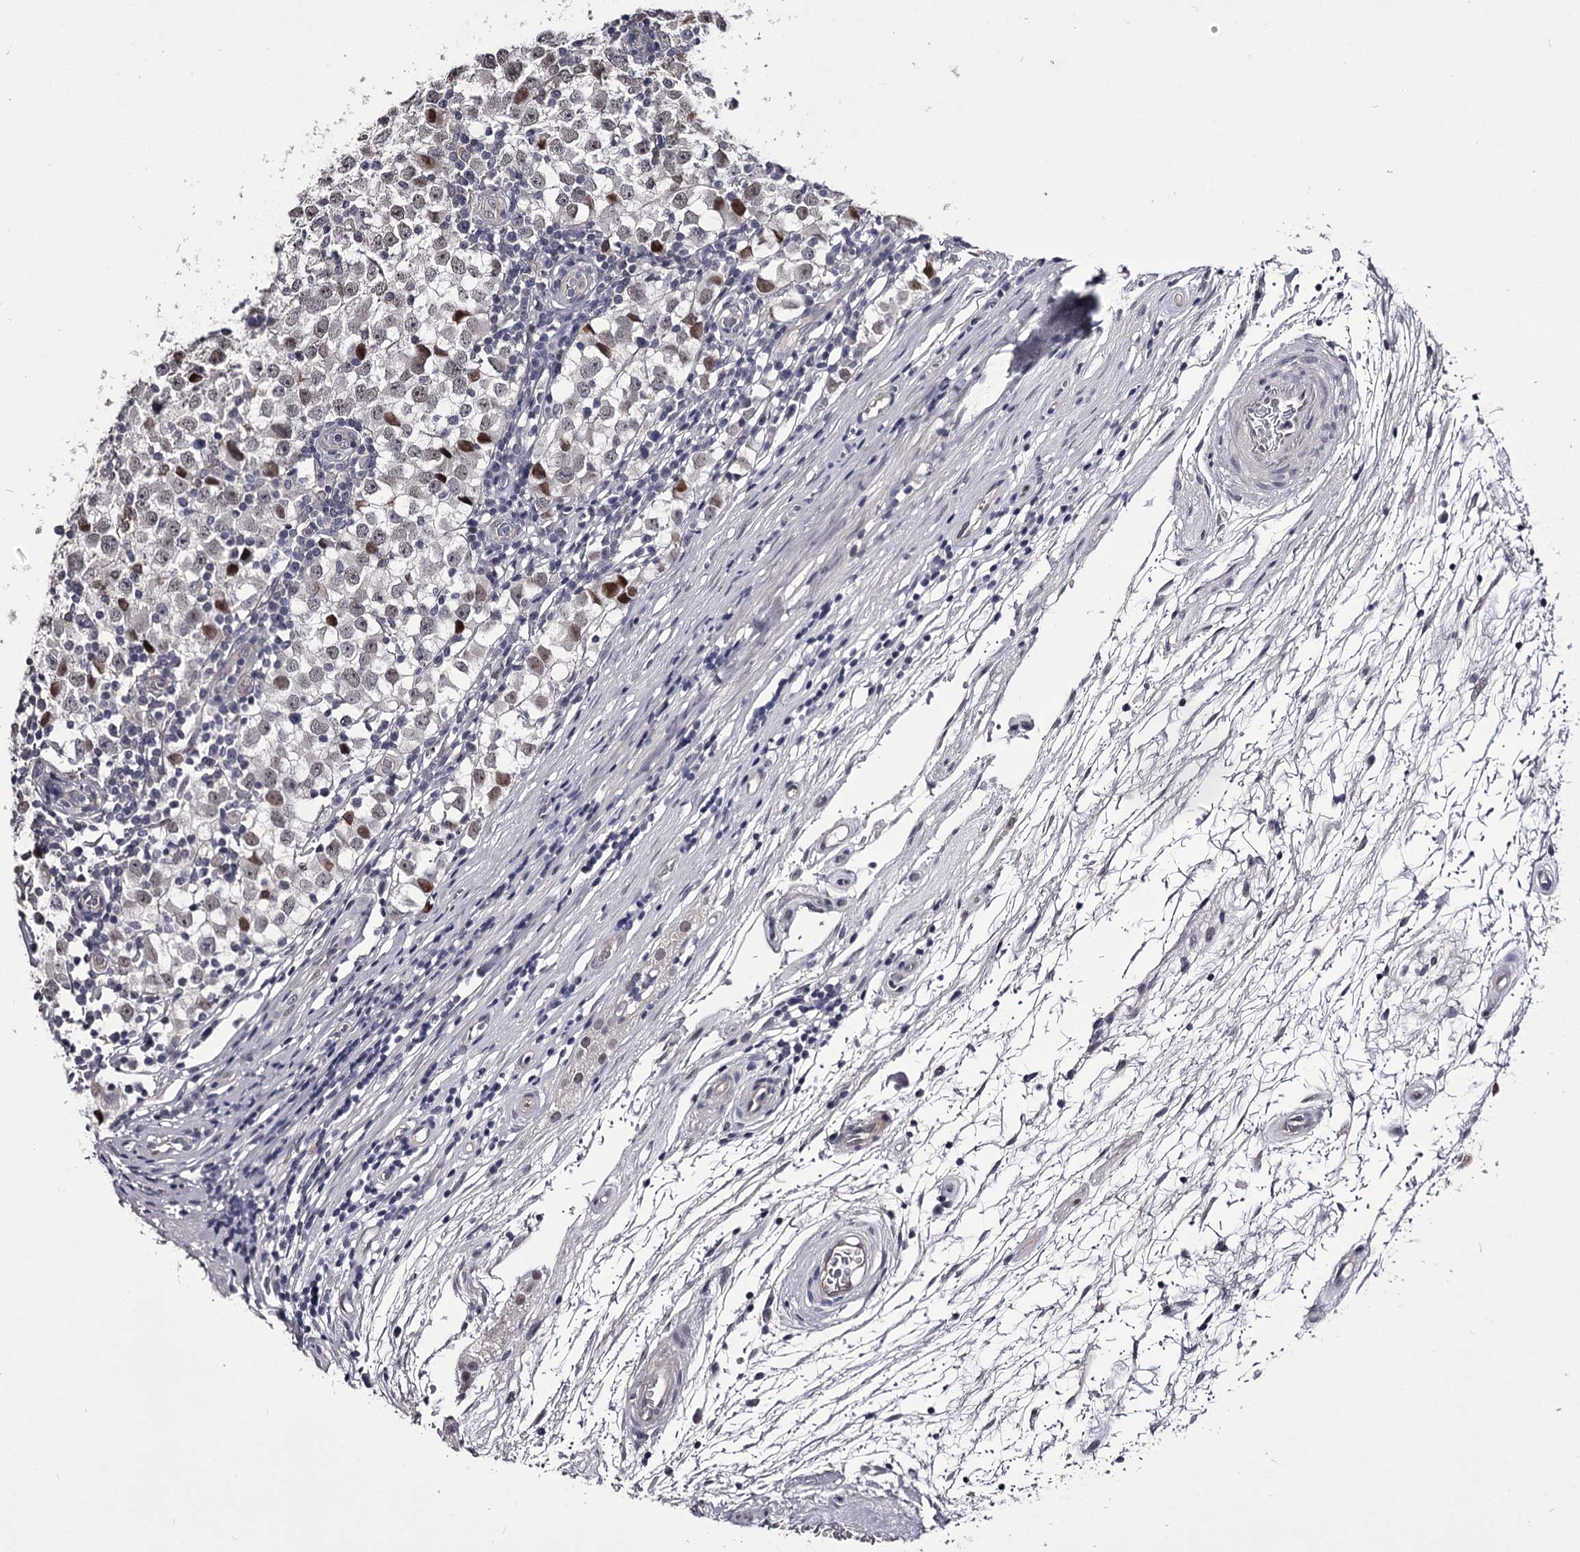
{"staining": {"intensity": "moderate", "quantity": "<25%", "location": "nuclear"}, "tissue": "testis cancer", "cell_type": "Tumor cells", "image_type": "cancer", "snomed": [{"axis": "morphology", "description": "Seminoma, NOS"}, {"axis": "topography", "description": "Testis"}], "caption": "The photomicrograph reveals staining of seminoma (testis), revealing moderate nuclear protein expression (brown color) within tumor cells.", "gene": "OVOL2", "patient": {"sex": "male", "age": 65}}